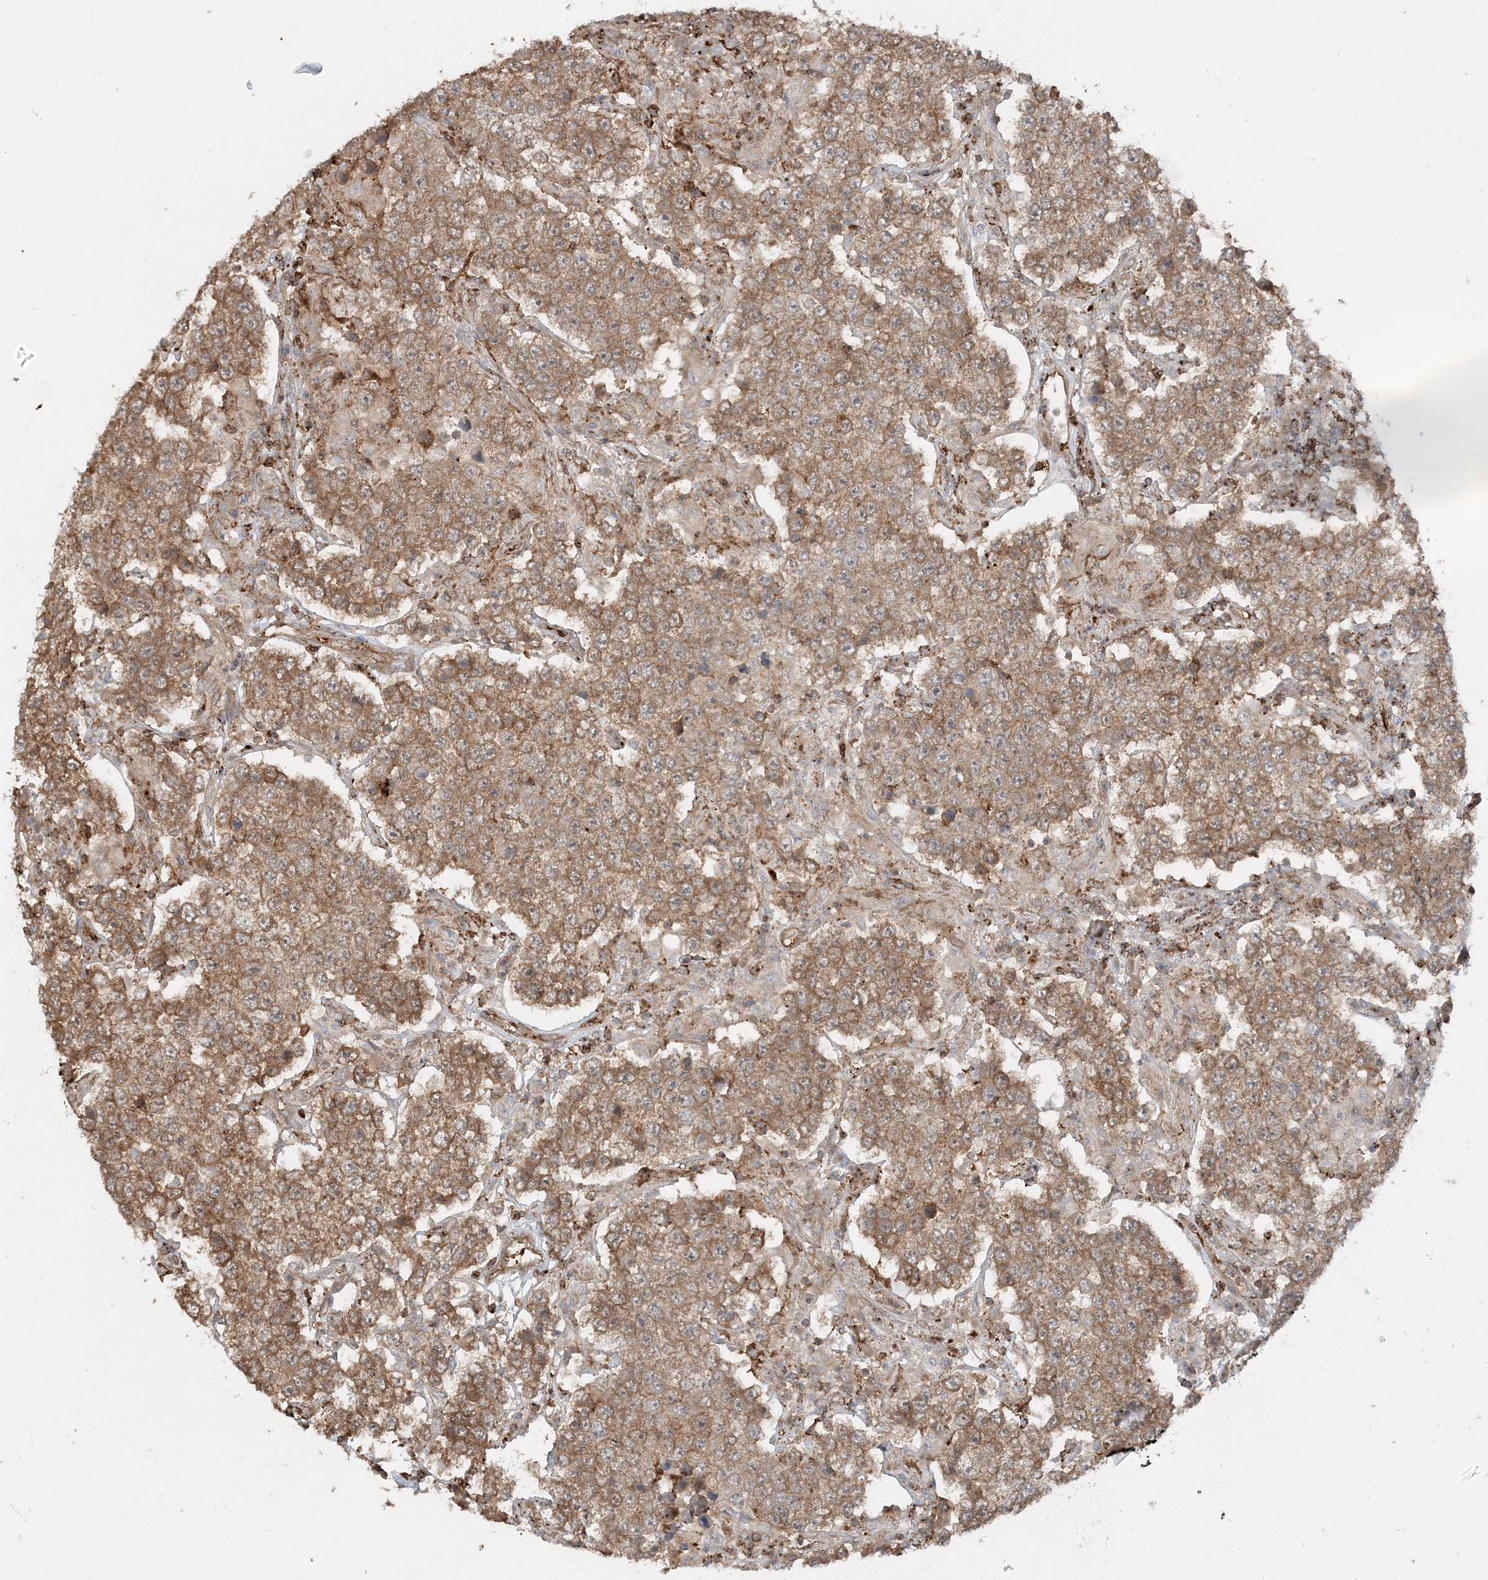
{"staining": {"intensity": "moderate", "quantity": ">75%", "location": "cytoplasmic/membranous"}, "tissue": "testis cancer", "cell_type": "Tumor cells", "image_type": "cancer", "snomed": [{"axis": "morphology", "description": "Normal tissue, NOS"}, {"axis": "morphology", "description": "Urothelial carcinoma, High grade"}, {"axis": "morphology", "description": "Seminoma, NOS"}, {"axis": "morphology", "description": "Carcinoma, Embryonal, NOS"}, {"axis": "topography", "description": "Urinary bladder"}, {"axis": "topography", "description": "Testis"}], "caption": "Brown immunohistochemical staining in testis cancer (urothelial carcinoma (high-grade)) reveals moderate cytoplasmic/membranous positivity in about >75% of tumor cells.", "gene": "DSTN", "patient": {"sex": "male", "age": 41}}